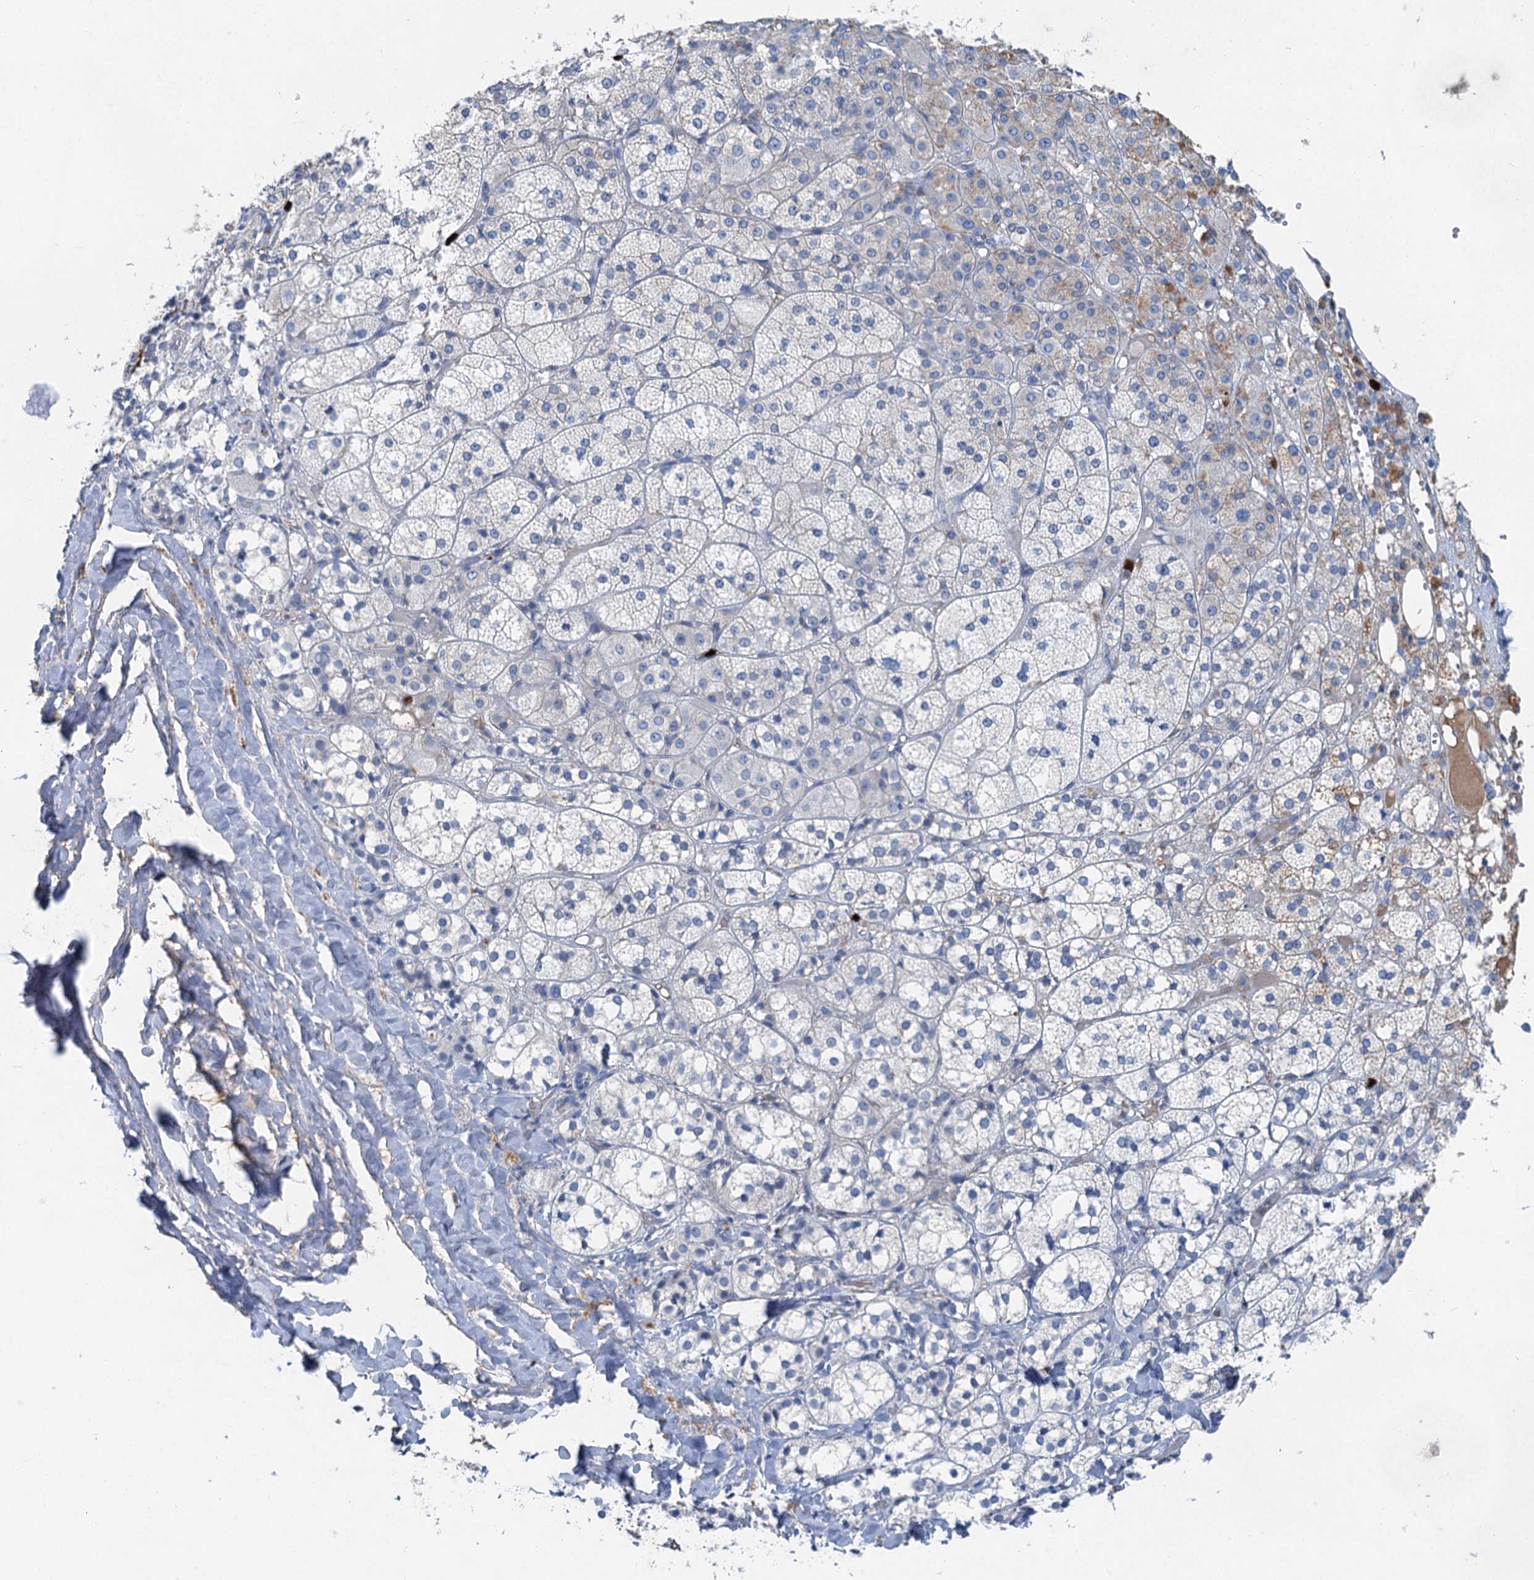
{"staining": {"intensity": "weak", "quantity": "<25%", "location": "cytoplasmic/membranous"}, "tissue": "adrenal gland", "cell_type": "Glandular cells", "image_type": "normal", "snomed": [{"axis": "morphology", "description": "Normal tissue, NOS"}, {"axis": "topography", "description": "Adrenal gland"}], "caption": "Unremarkable adrenal gland was stained to show a protein in brown. There is no significant positivity in glandular cells.", "gene": "OTOA", "patient": {"sex": "female", "age": 61}}